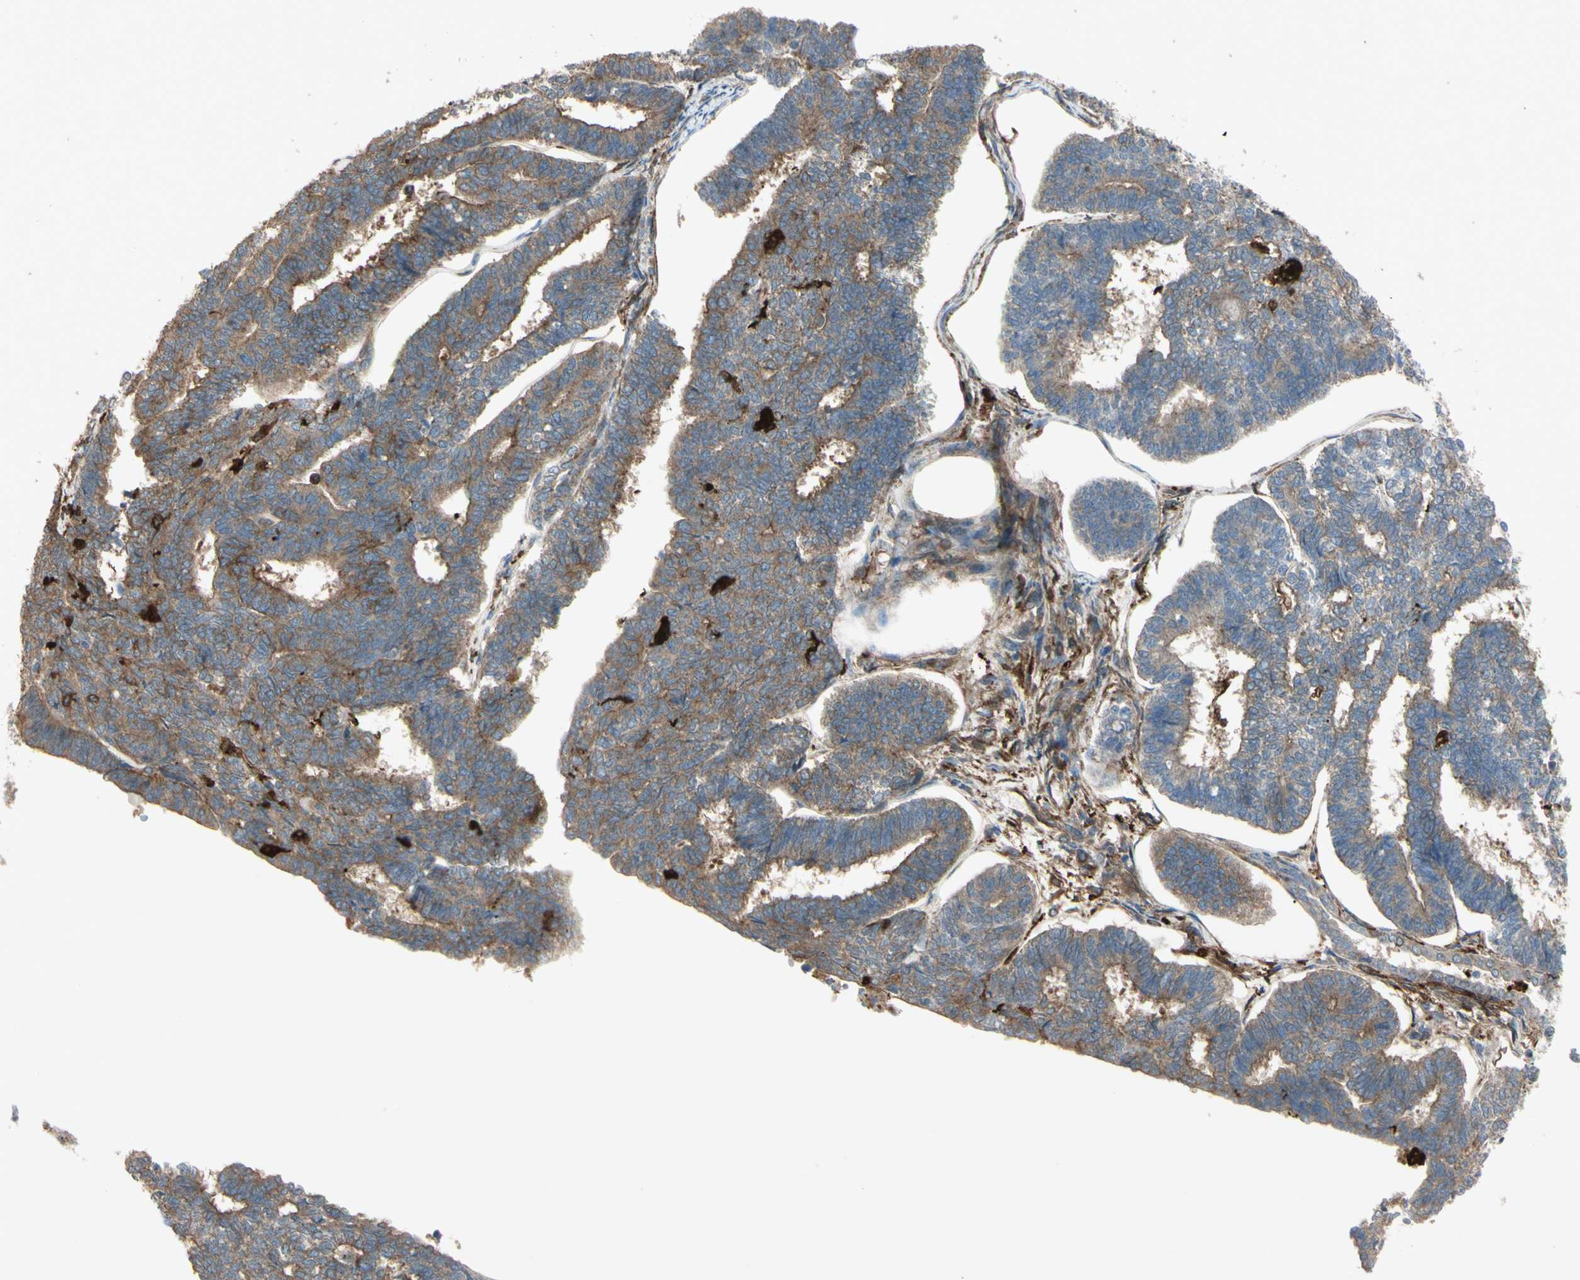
{"staining": {"intensity": "strong", "quantity": ">75%", "location": "cytoplasmic/membranous"}, "tissue": "endometrial cancer", "cell_type": "Tumor cells", "image_type": "cancer", "snomed": [{"axis": "morphology", "description": "Adenocarcinoma, NOS"}, {"axis": "topography", "description": "Endometrium"}], "caption": "Endometrial cancer (adenocarcinoma) was stained to show a protein in brown. There is high levels of strong cytoplasmic/membranous expression in about >75% of tumor cells. (DAB (3,3'-diaminobenzidine) IHC, brown staining for protein, blue staining for nuclei).", "gene": "PTPN12", "patient": {"sex": "female", "age": 70}}